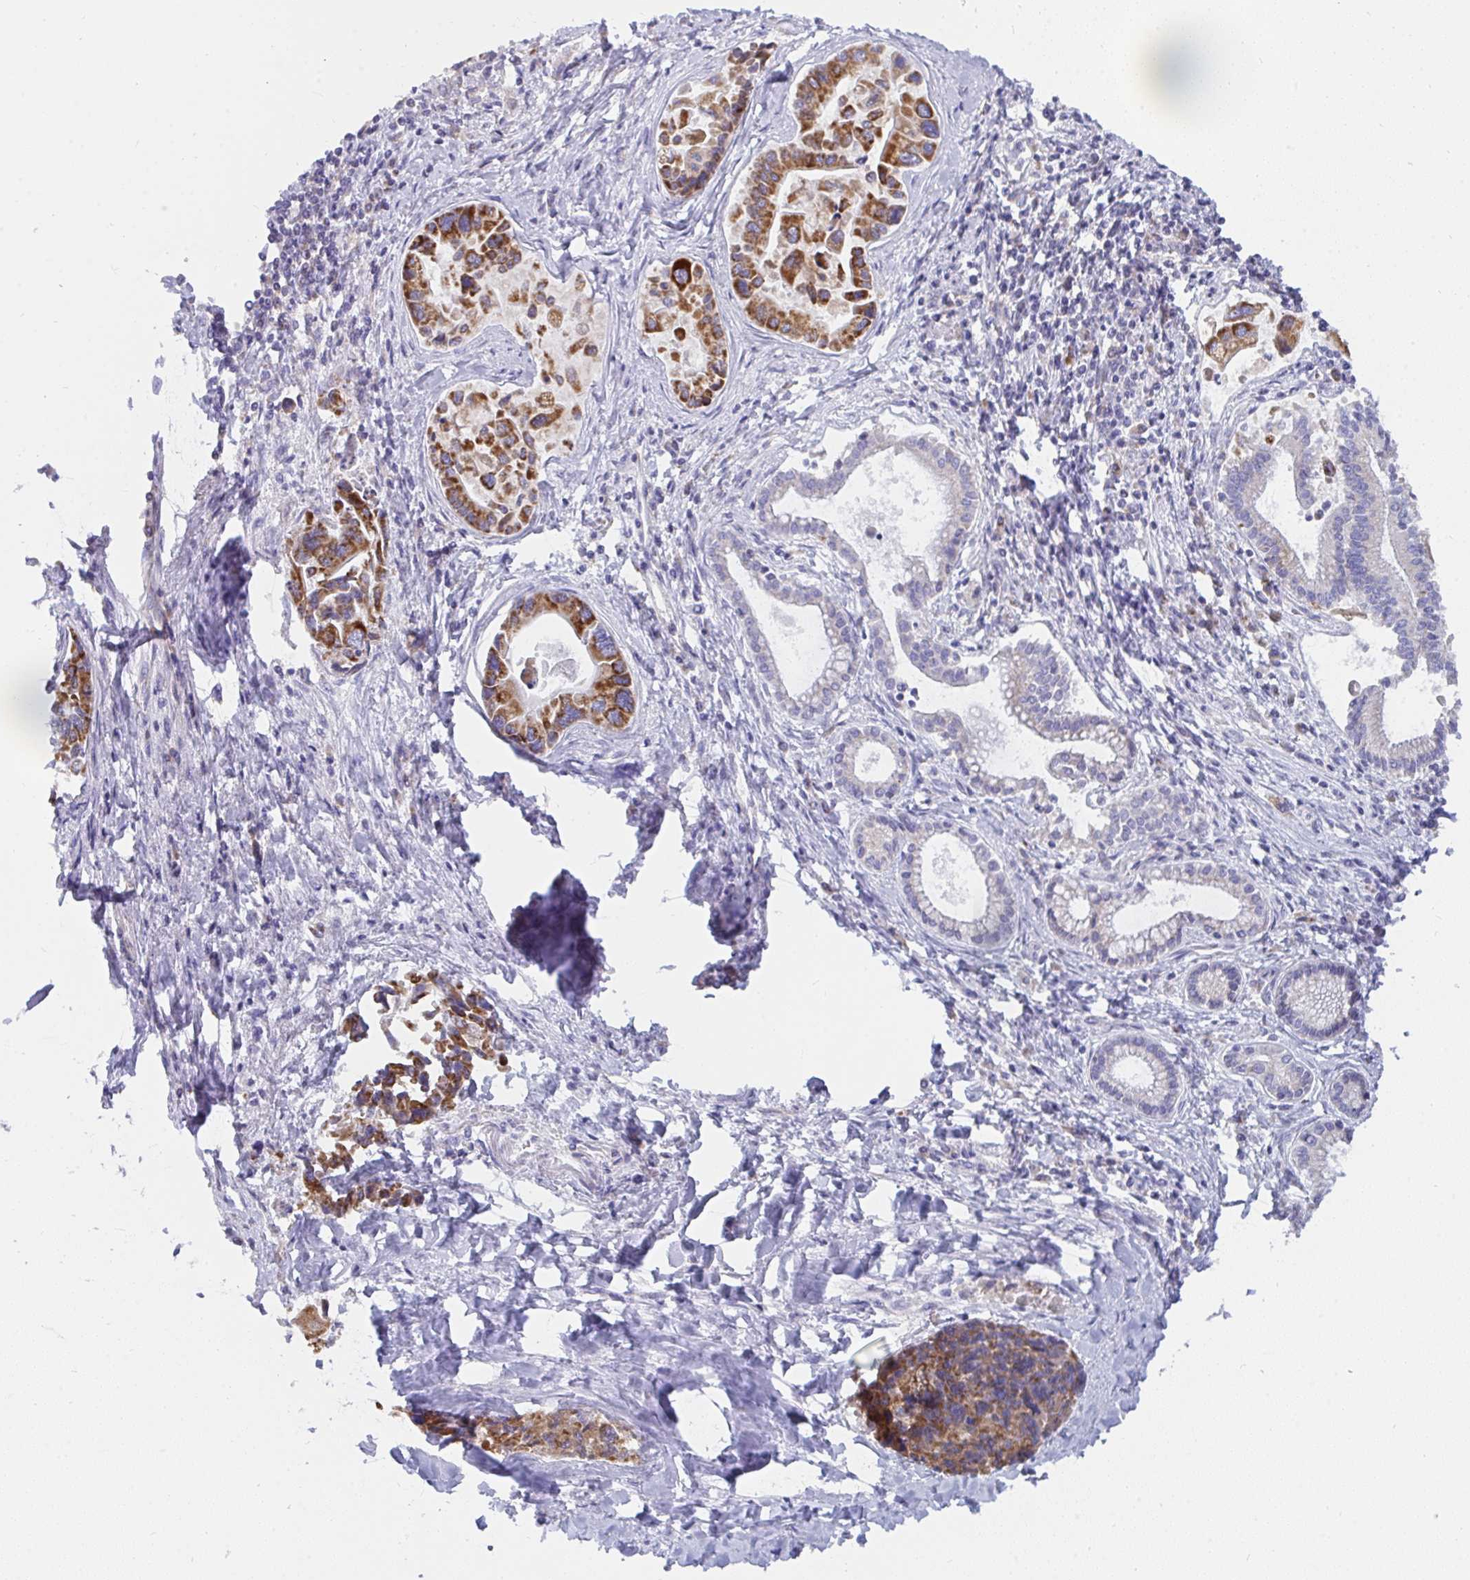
{"staining": {"intensity": "strong", "quantity": ">75%", "location": "cytoplasmic/membranous"}, "tissue": "liver cancer", "cell_type": "Tumor cells", "image_type": "cancer", "snomed": [{"axis": "morphology", "description": "Cholangiocarcinoma"}, {"axis": "topography", "description": "Liver"}], "caption": "Protein expression analysis of human liver cancer (cholangiocarcinoma) reveals strong cytoplasmic/membranous staining in about >75% of tumor cells.", "gene": "AIFM1", "patient": {"sex": "male", "age": 66}}